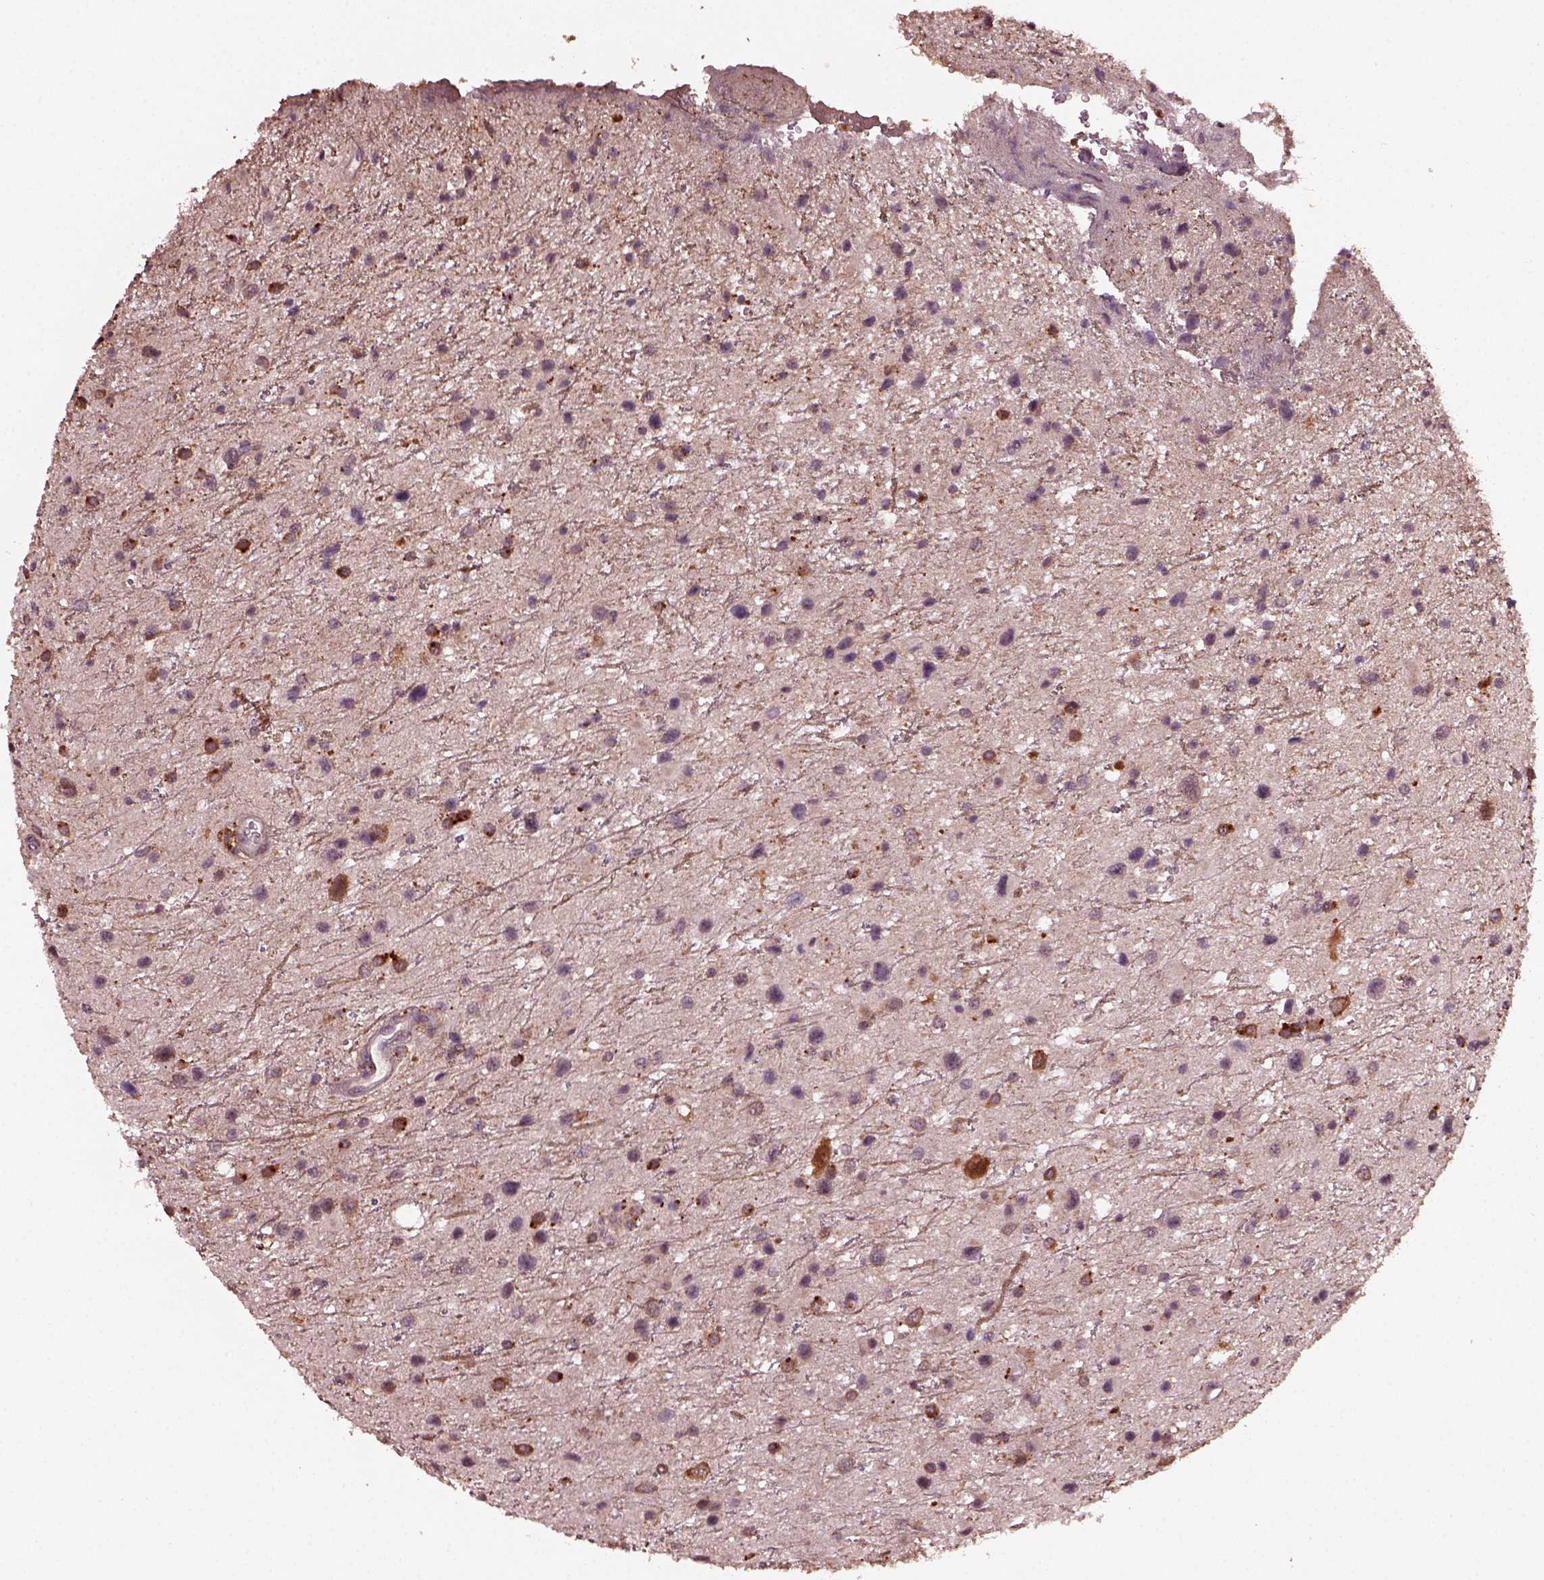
{"staining": {"intensity": "negative", "quantity": "none", "location": "none"}, "tissue": "glioma", "cell_type": "Tumor cells", "image_type": "cancer", "snomed": [{"axis": "morphology", "description": "Glioma, malignant, Low grade"}, {"axis": "topography", "description": "Brain"}], "caption": "Tumor cells are negative for brown protein staining in malignant glioma (low-grade).", "gene": "RUFY3", "patient": {"sex": "female", "age": 32}}